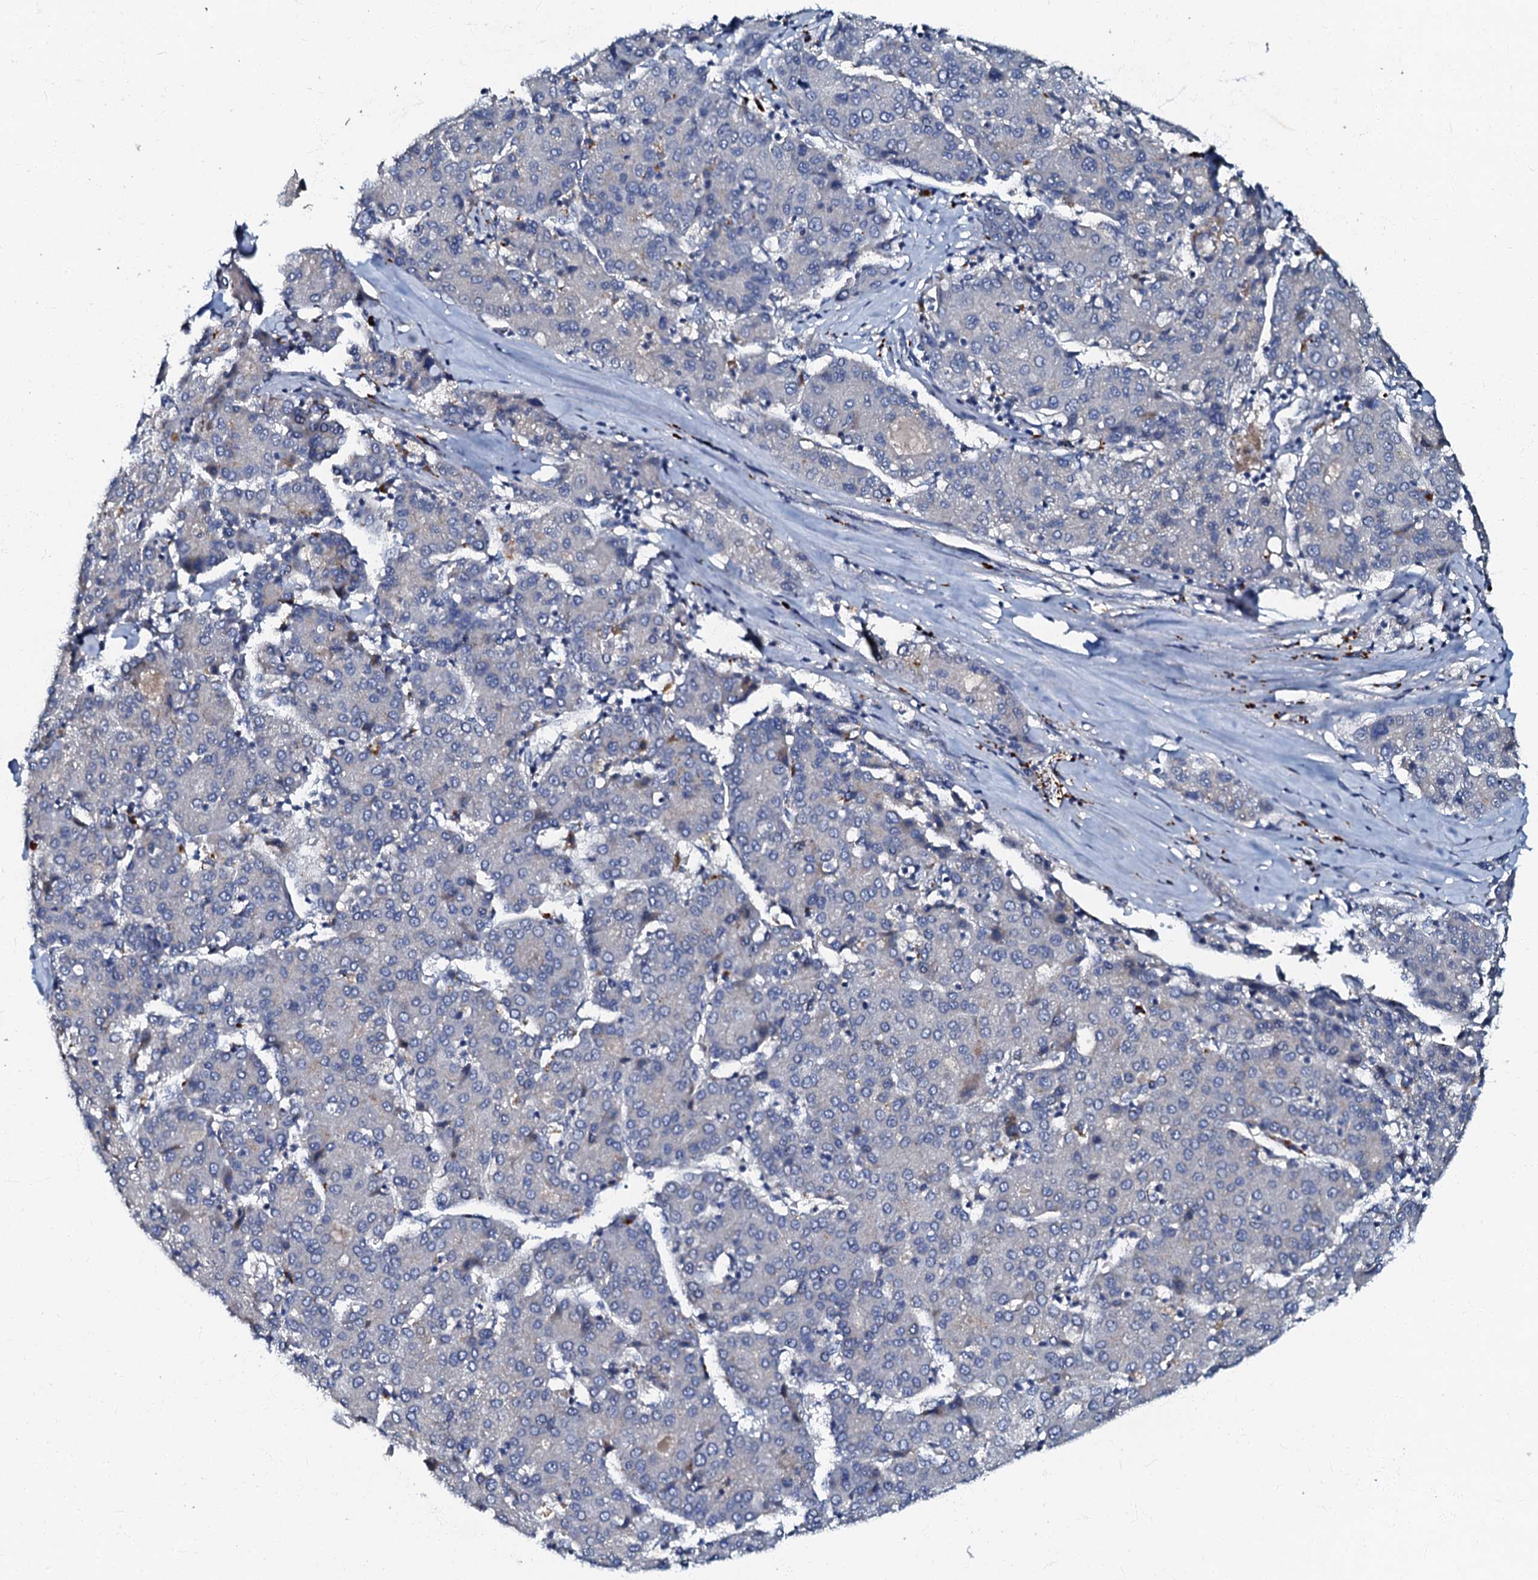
{"staining": {"intensity": "negative", "quantity": "none", "location": "none"}, "tissue": "liver cancer", "cell_type": "Tumor cells", "image_type": "cancer", "snomed": [{"axis": "morphology", "description": "Carcinoma, Hepatocellular, NOS"}, {"axis": "topography", "description": "Liver"}], "caption": "The micrograph displays no staining of tumor cells in hepatocellular carcinoma (liver).", "gene": "OLAH", "patient": {"sex": "male", "age": 65}}